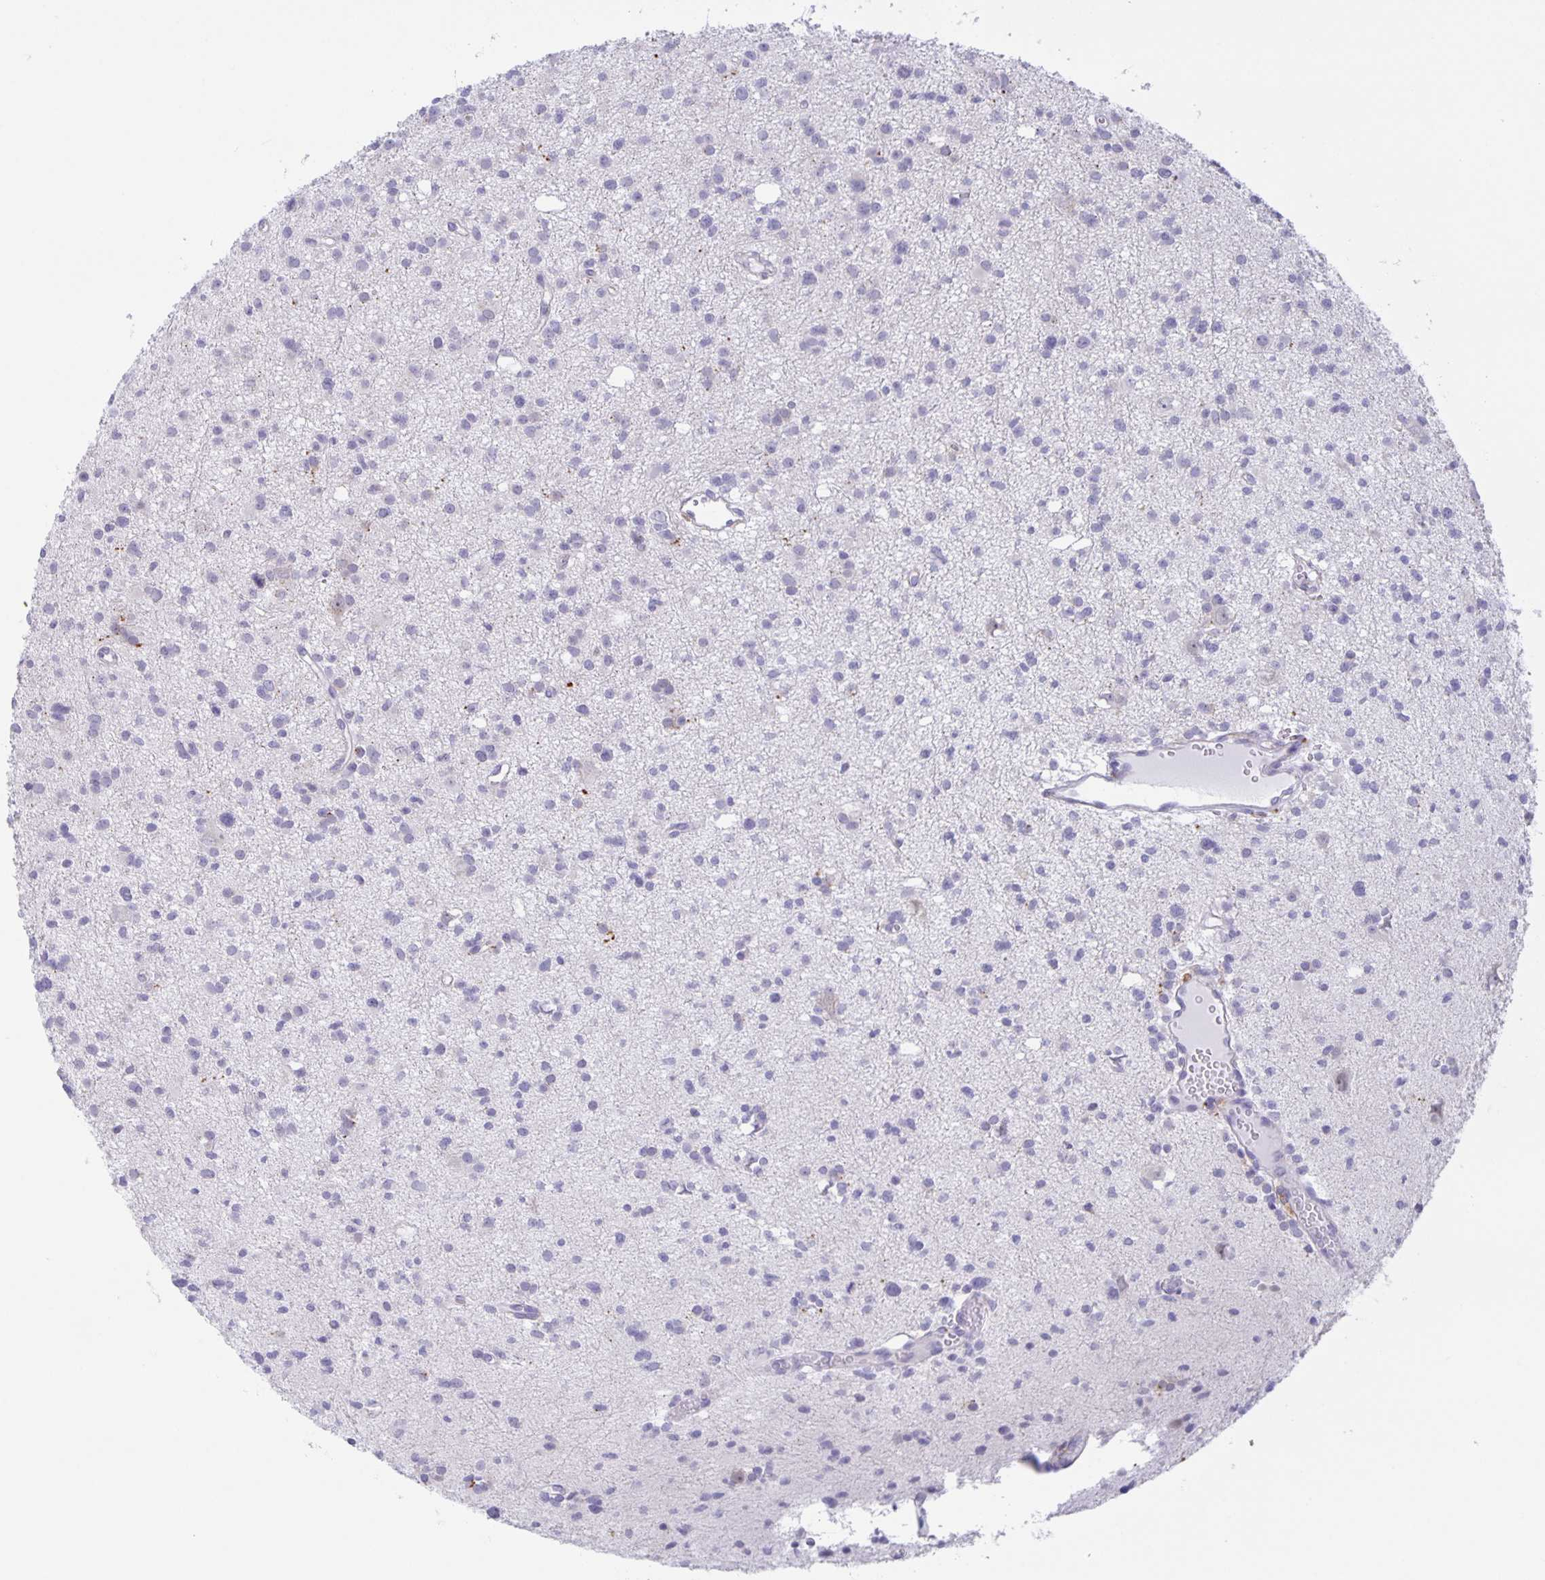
{"staining": {"intensity": "negative", "quantity": "none", "location": "none"}, "tissue": "glioma", "cell_type": "Tumor cells", "image_type": "cancer", "snomed": [{"axis": "morphology", "description": "Glioma, malignant, High grade"}, {"axis": "topography", "description": "Brain"}], "caption": "Immunohistochemical staining of malignant glioma (high-grade) exhibits no significant staining in tumor cells.", "gene": "LIPA", "patient": {"sex": "male", "age": 23}}